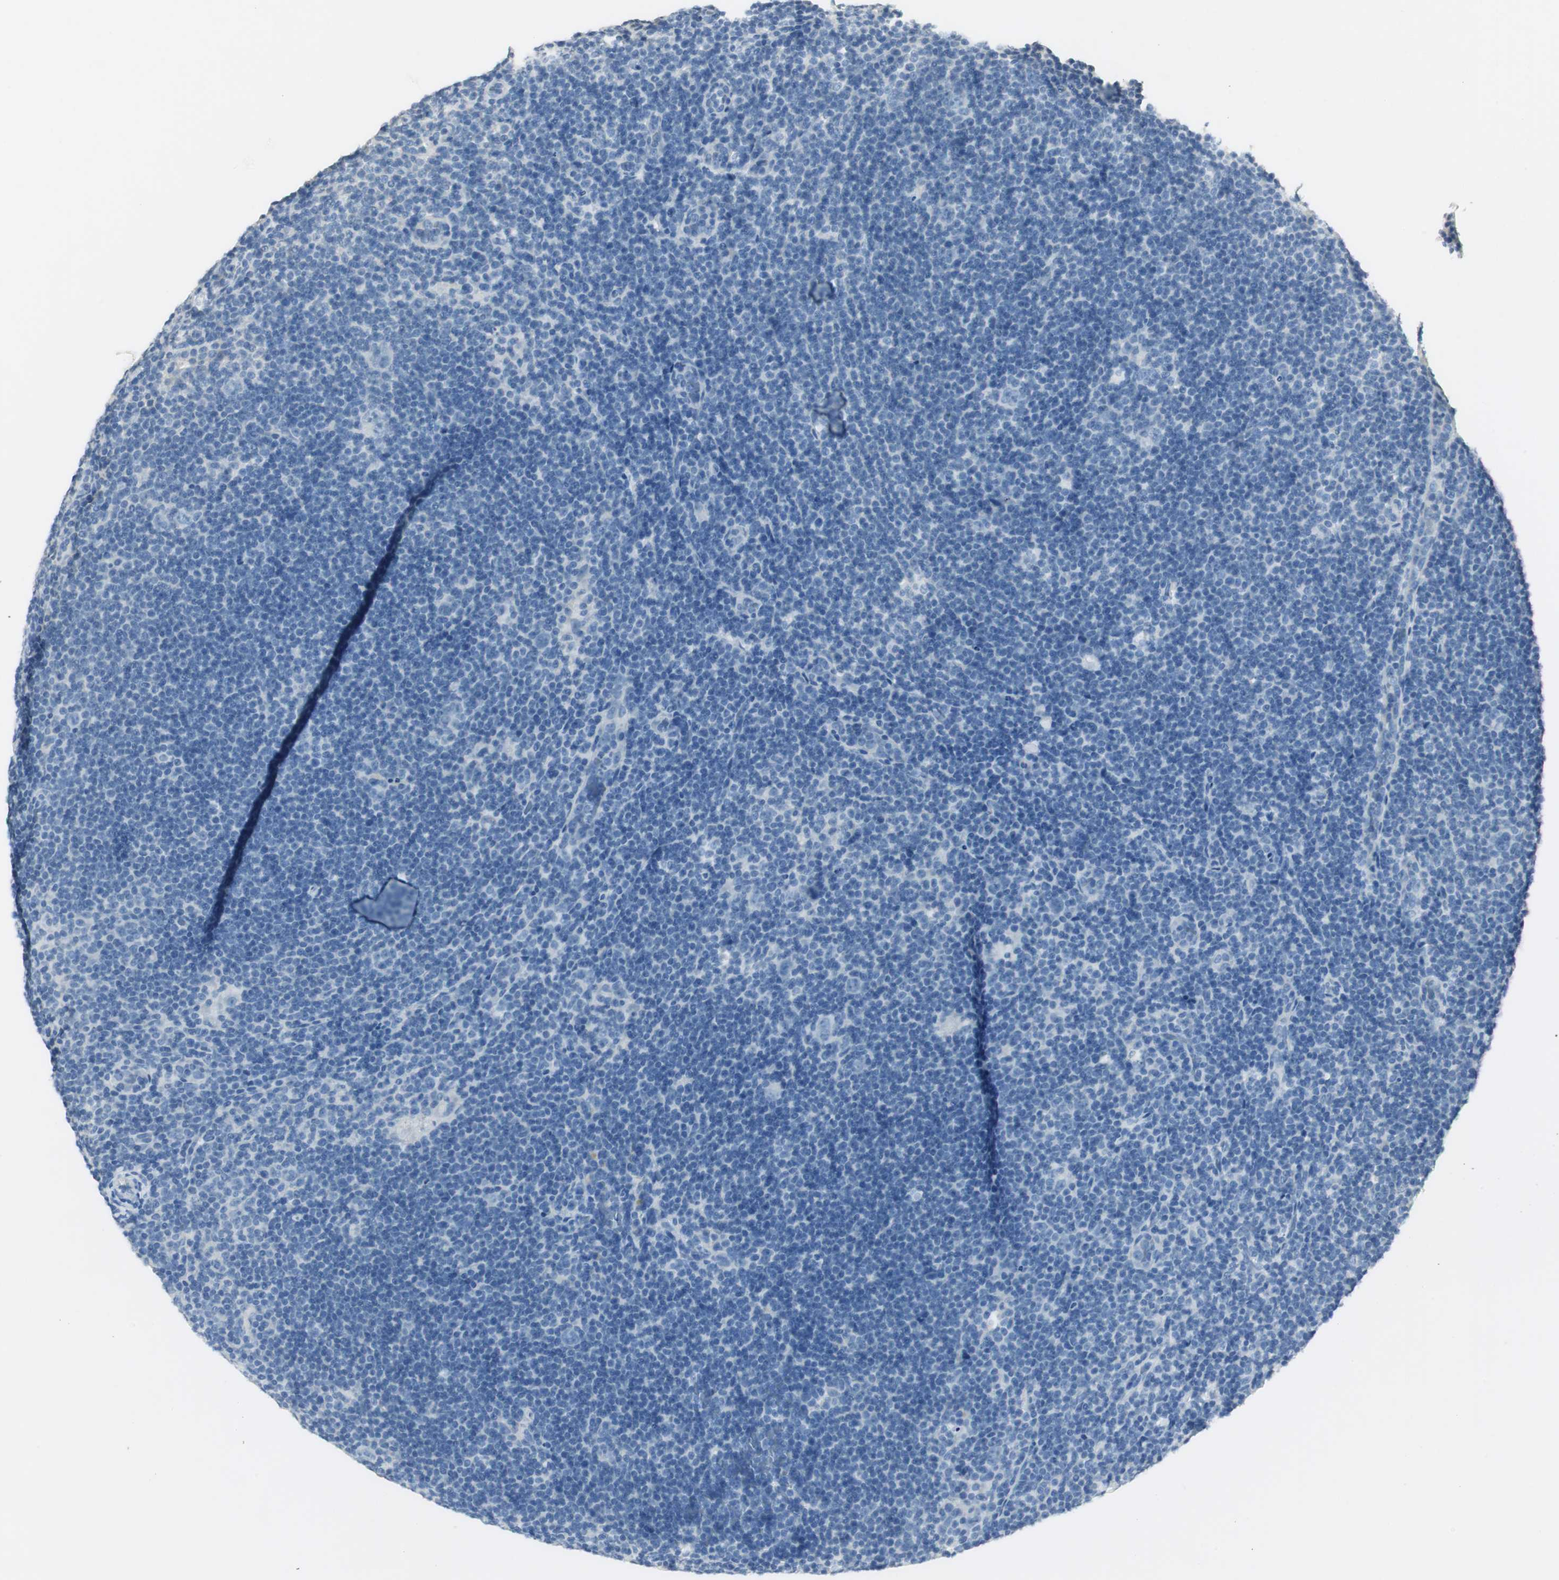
{"staining": {"intensity": "negative", "quantity": "none", "location": "none"}, "tissue": "lymphoma", "cell_type": "Tumor cells", "image_type": "cancer", "snomed": [{"axis": "morphology", "description": "Hodgkin's disease, NOS"}, {"axis": "topography", "description": "Lymph node"}], "caption": "There is no significant positivity in tumor cells of Hodgkin's disease. The staining was performed using DAB to visualize the protein expression in brown, while the nuclei were stained in blue with hematoxylin (Magnification: 20x).", "gene": "LRP2", "patient": {"sex": "female", "age": 57}}